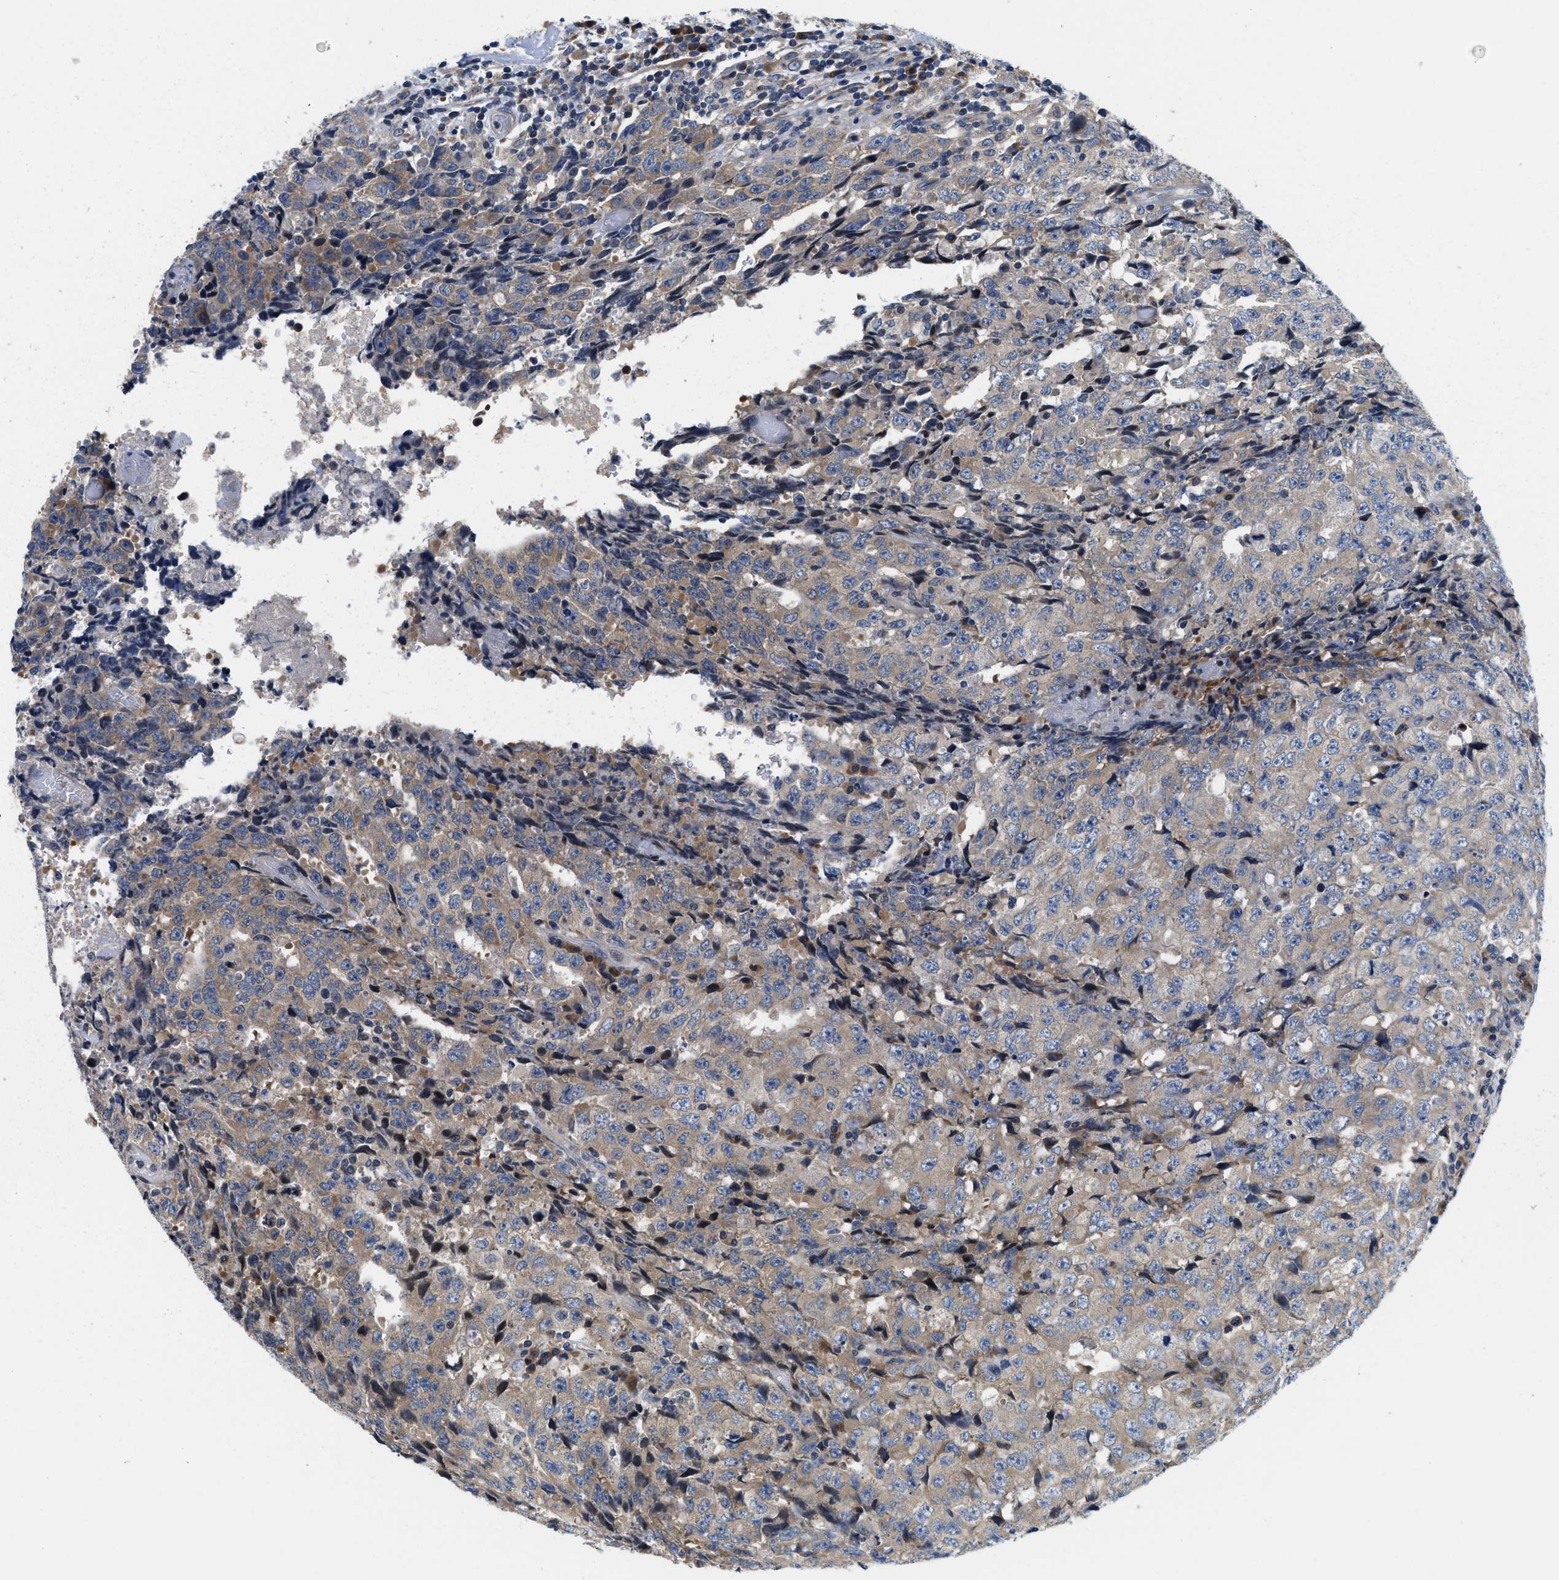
{"staining": {"intensity": "weak", "quantity": "25%-75%", "location": "cytoplasmic/membranous"}, "tissue": "testis cancer", "cell_type": "Tumor cells", "image_type": "cancer", "snomed": [{"axis": "morphology", "description": "Necrosis, NOS"}, {"axis": "morphology", "description": "Carcinoma, Embryonal, NOS"}, {"axis": "topography", "description": "Testis"}], "caption": "Testis embryonal carcinoma tissue shows weak cytoplasmic/membranous staining in approximately 25%-75% of tumor cells, visualized by immunohistochemistry. The staining was performed using DAB (3,3'-diaminobenzidine), with brown indicating positive protein expression. Nuclei are stained blue with hematoxylin.", "gene": "IKBKE", "patient": {"sex": "male", "age": 19}}